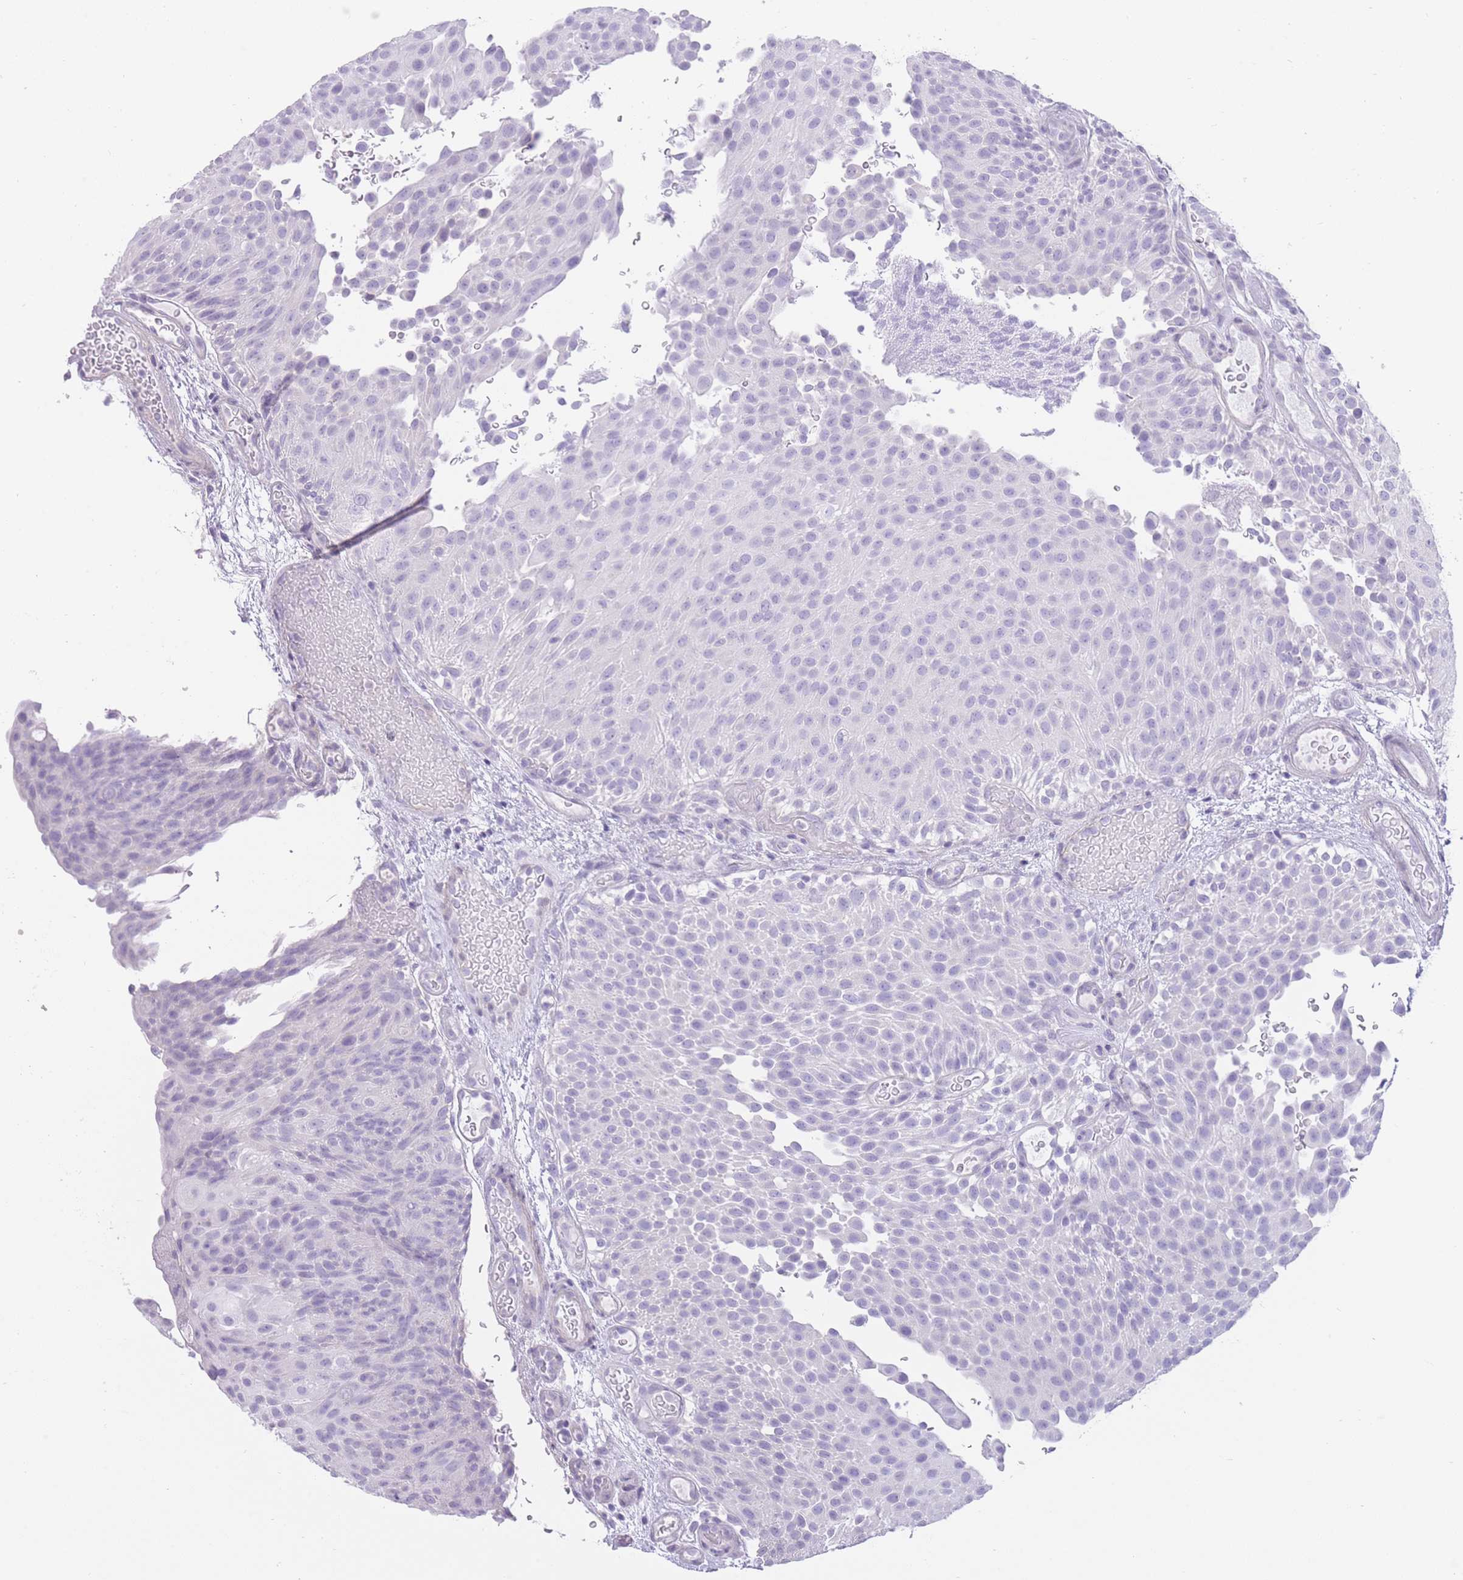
{"staining": {"intensity": "negative", "quantity": "none", "location": "none"}, "tissue": "urothelial cancer", "cell_type": "Tumor cells", "image_type": "cancer", "snomed": [{"axis": "morphology", "description": "Urothelial carcinoma, Low grade"}, {"axis": "topography", "description": "Urinary bladder"}], "caption": "Urothelial cancer was stained to show a protein in brown. There is no significant expression in tumor cells. The staining was performed using DAB (3,3'-diaminobenzidine) to visualize the protein expression in brown, while the nuclei were stained in blue with hematoxylin (Magnification: 20x).", "gene": "OR11H12", "patient": {"sex": "male", "age": 78}}